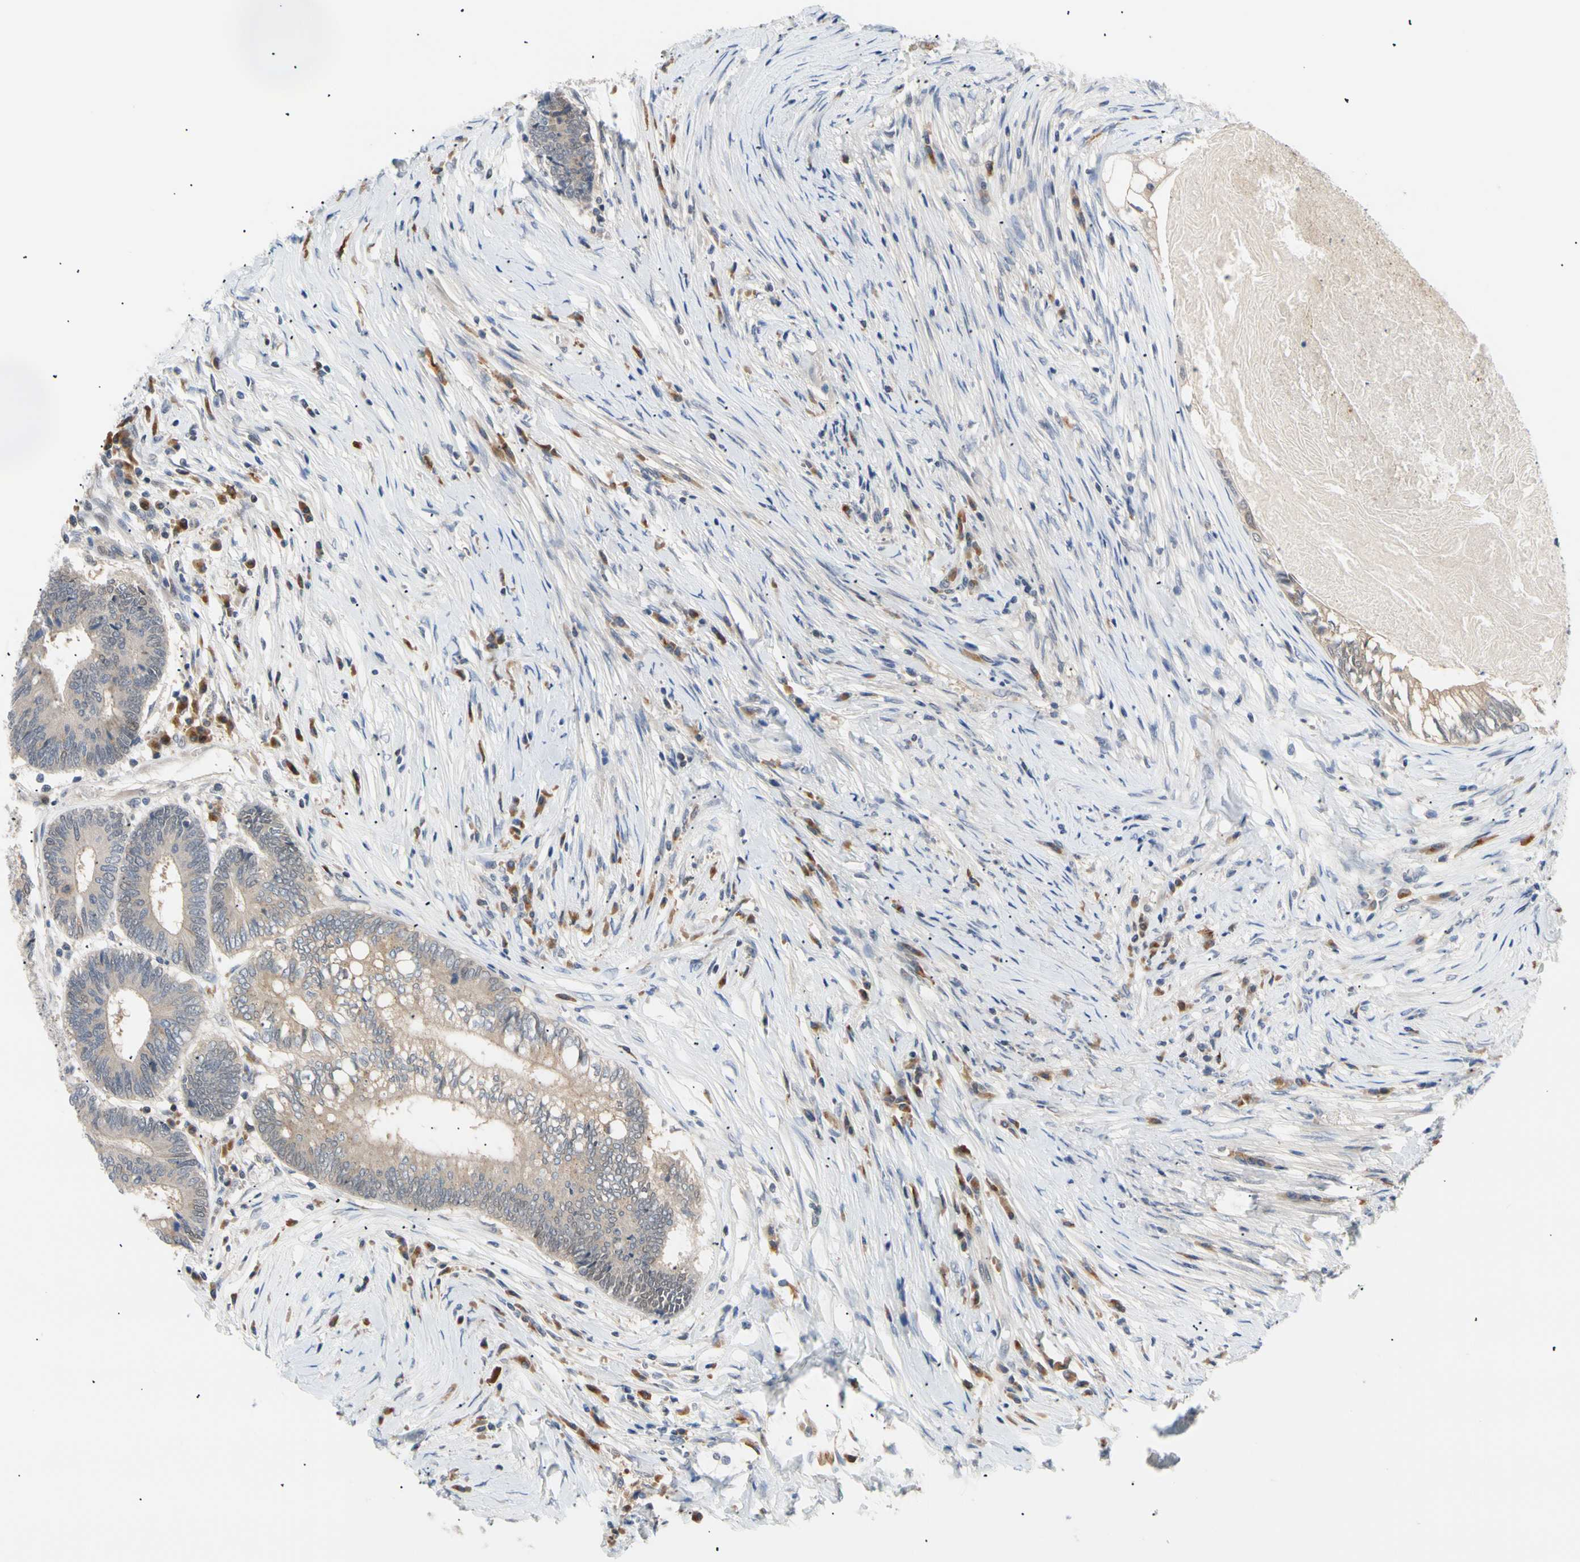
{"staining": {"intensity": "weak", "quantity": ">75%", "location": "cytoplasmic/membranous"}, "tissue": "colorectal cancer", "cell_type": "Tumor cells", "image_type": "cancer", "snomed": [{"axis": "morphology", "description": "Adenocarcinoma, NOS"}, {"axis": "topography", "description": "Rectum"}], "caption": "Protein staining displays weak cytoplasmic/membranous positivity in approximately >75% of tumor cells in adenocarcinoma (colorectal). The staining is performed using DAB brown chromogen to label protein expression. The nuclei are counter-stained blue using hematoxylin.", "gene": "SEC23B", "patient": {"sex": "male", "age": 63}}